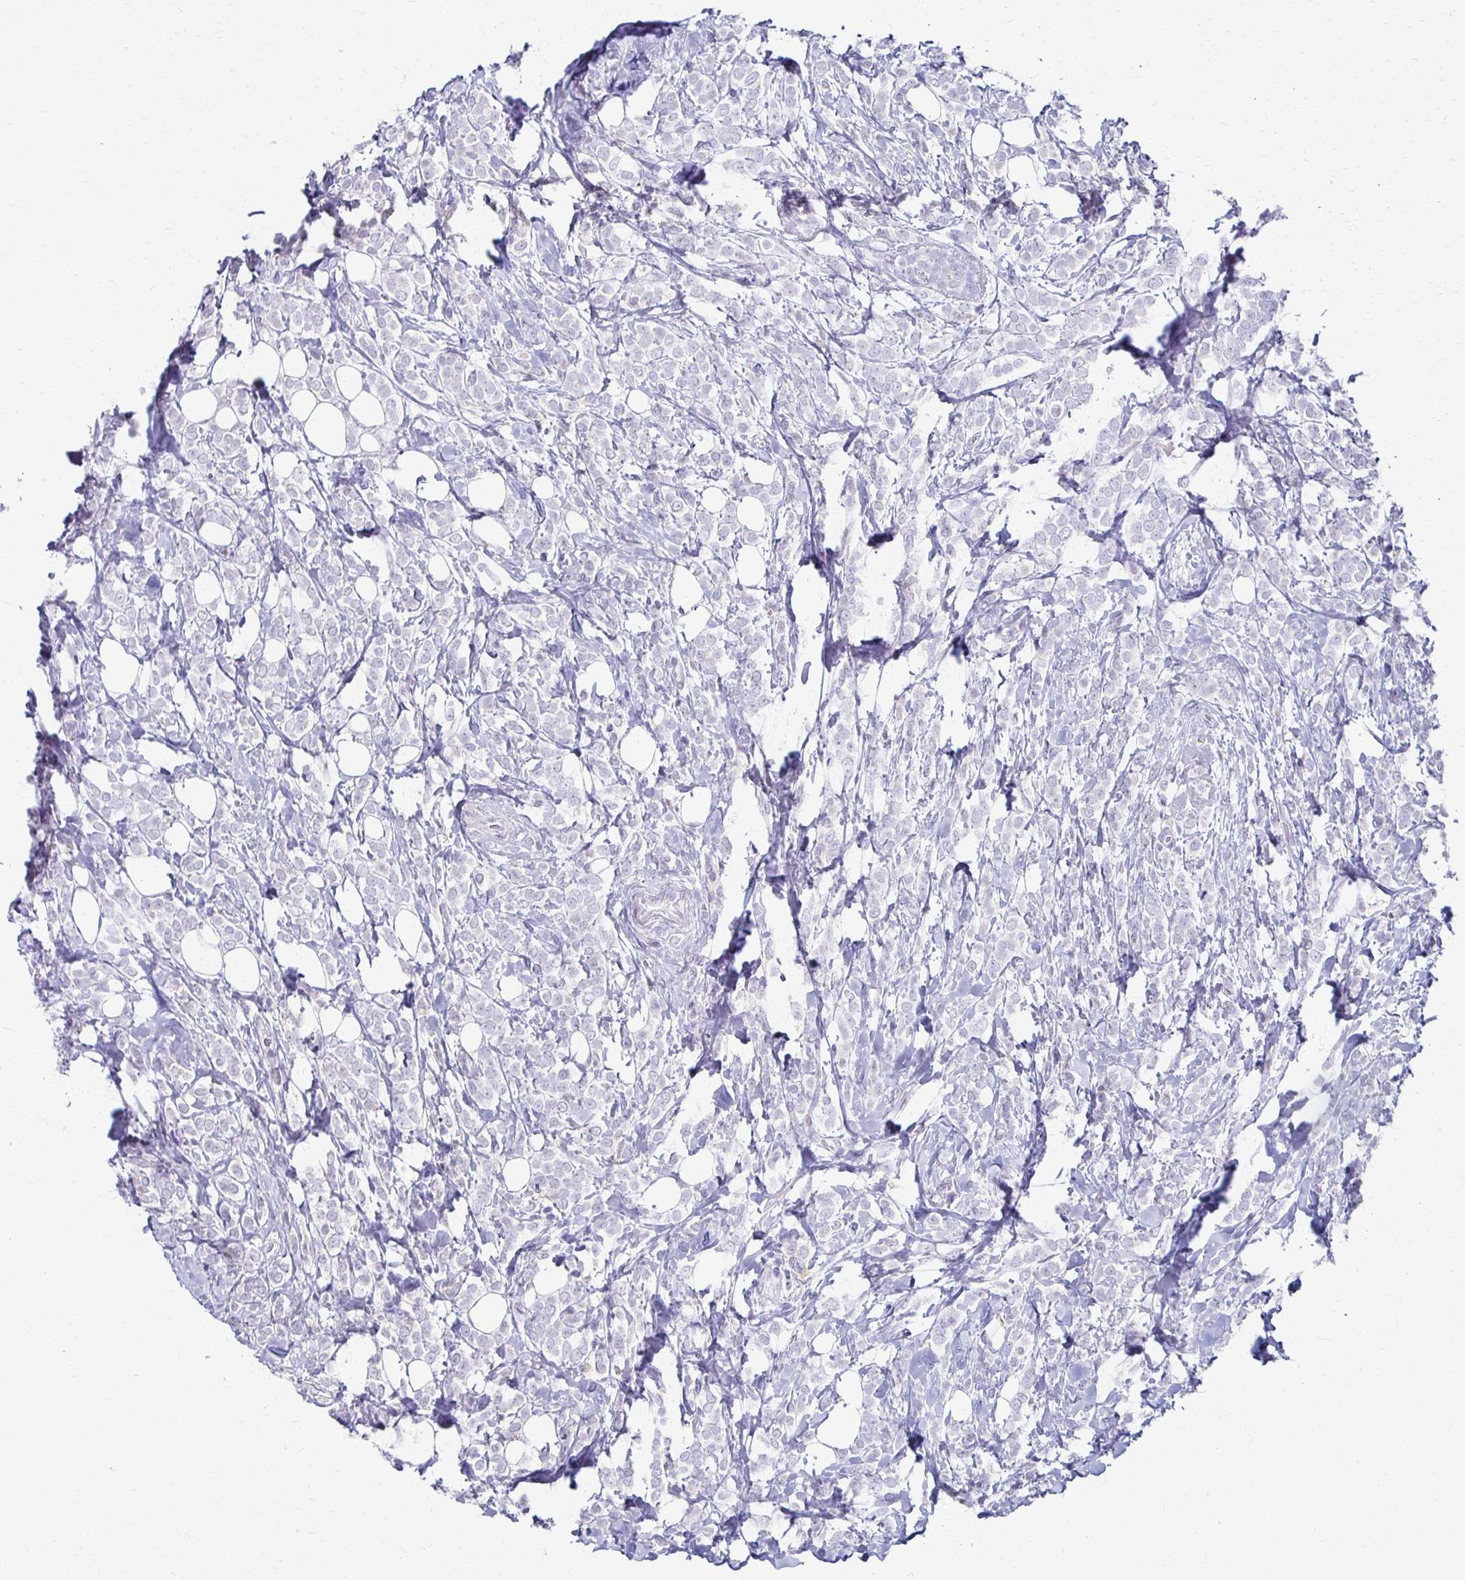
{"staining": {"intensity": "negative", "quantity": "none", "location": "none"}, "tissue": "breast cancer", "cell_type": "Tumor cells", "image_type": "cancer", "snomed": [{"axis": "morphology", "description": "Lobular carcinoma"}, {"axis": "topography", "description": "Breast"}], "caption": "Immunohistochemistry of lobular carcinoma (breast) shows no staining in tumor cells.", "gene": "FCGR2B", "patient": {"sex": "female", "age": 49}}